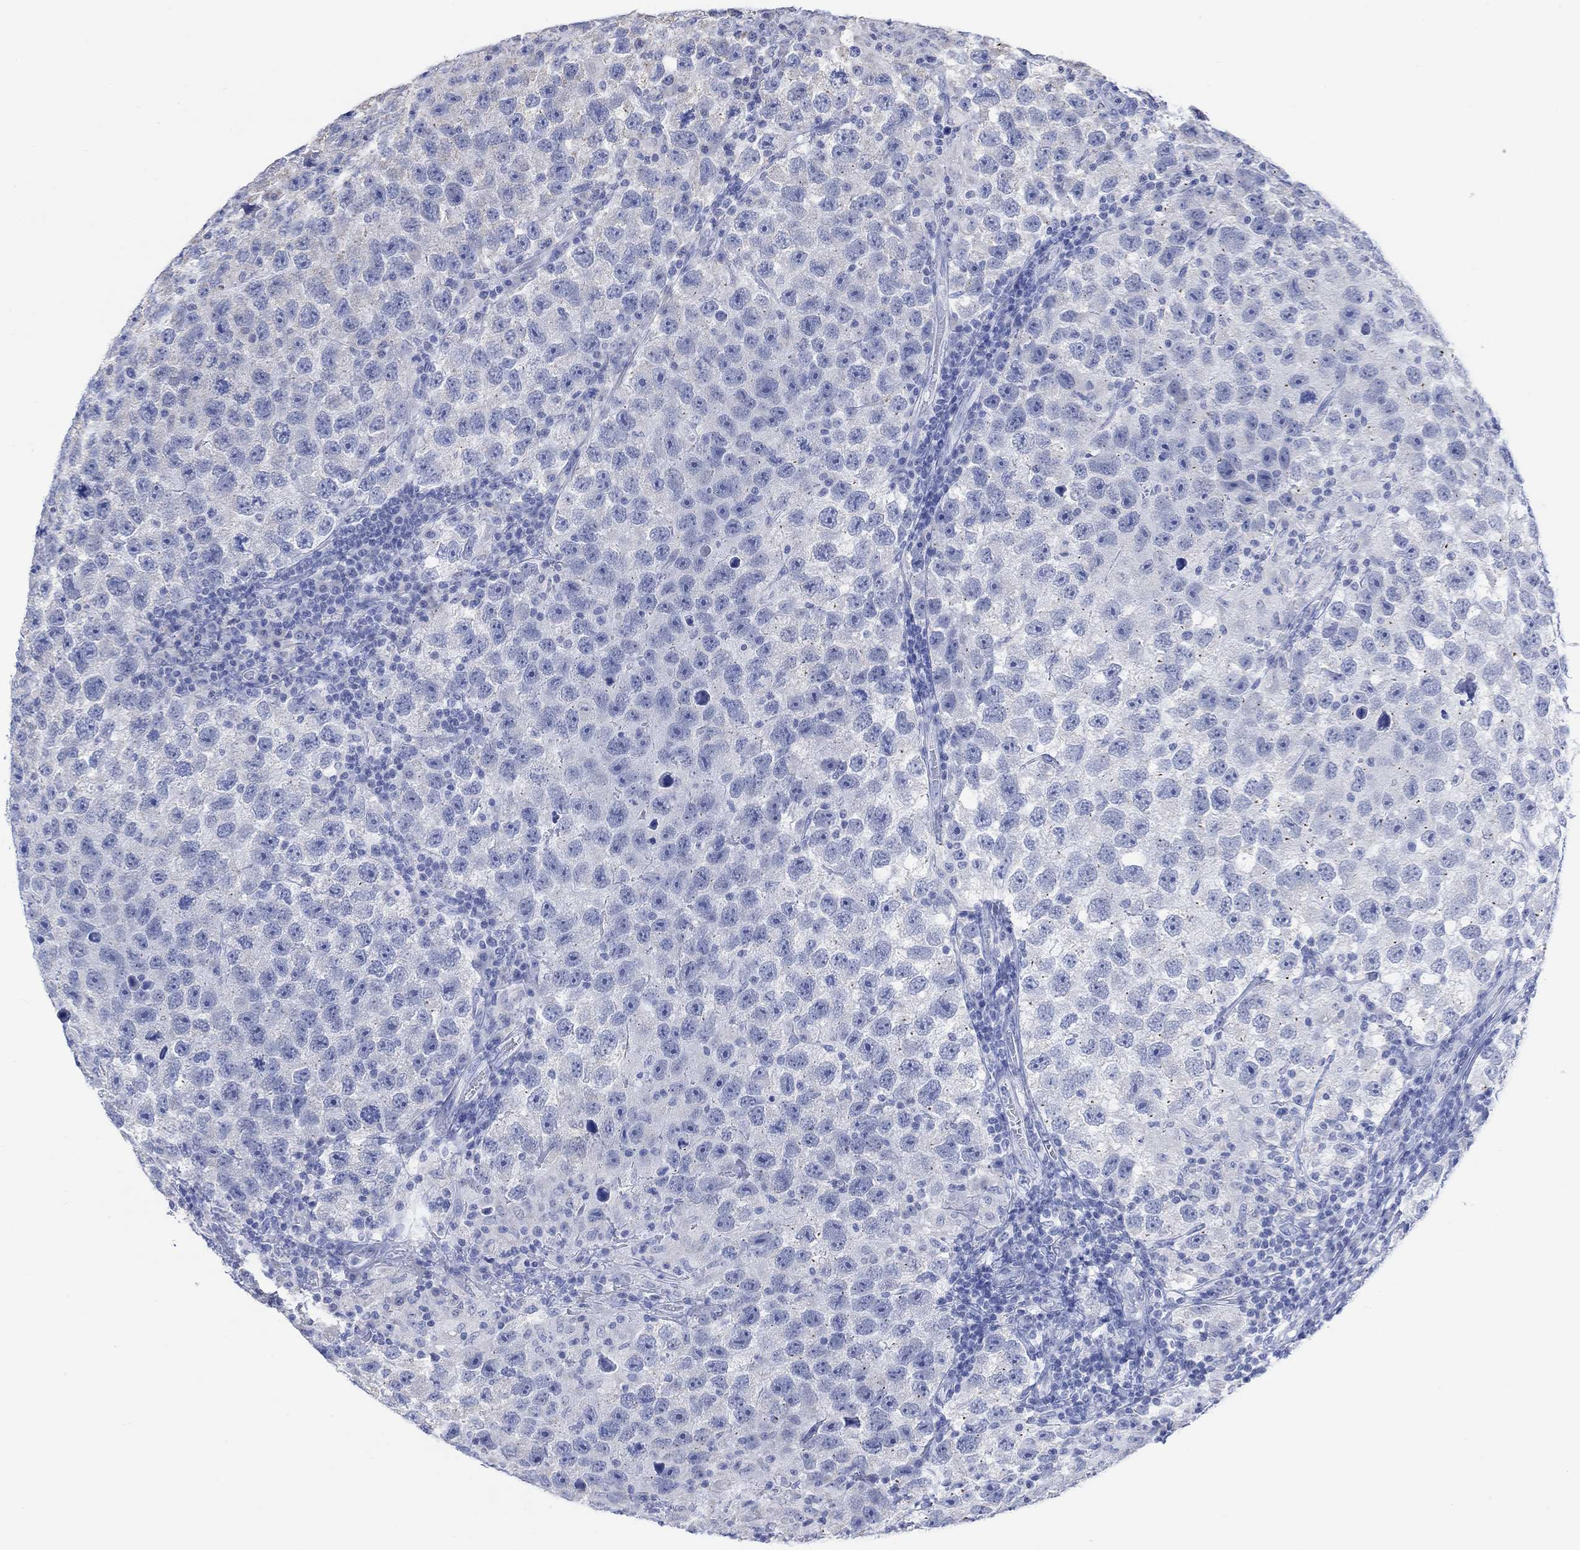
{"staining": {"intensity": "negative", "quantity": "none", "location": "none"}, "tissue": "testis cancer", "cell_type": "Tumor cells", "image_type": "cancer", "snomed": [{"axis": "morphology", "description": "Seminoma, NOS"}, {"axis": "topography", "description": "Testis"}], "caption": "This is an immunohistochemistry (IHC) photomicrograph of testis seminoma. There is no expression in tumor cells.", "gene": "SYT12", "patient": {"sex": "male", "age": 26}}